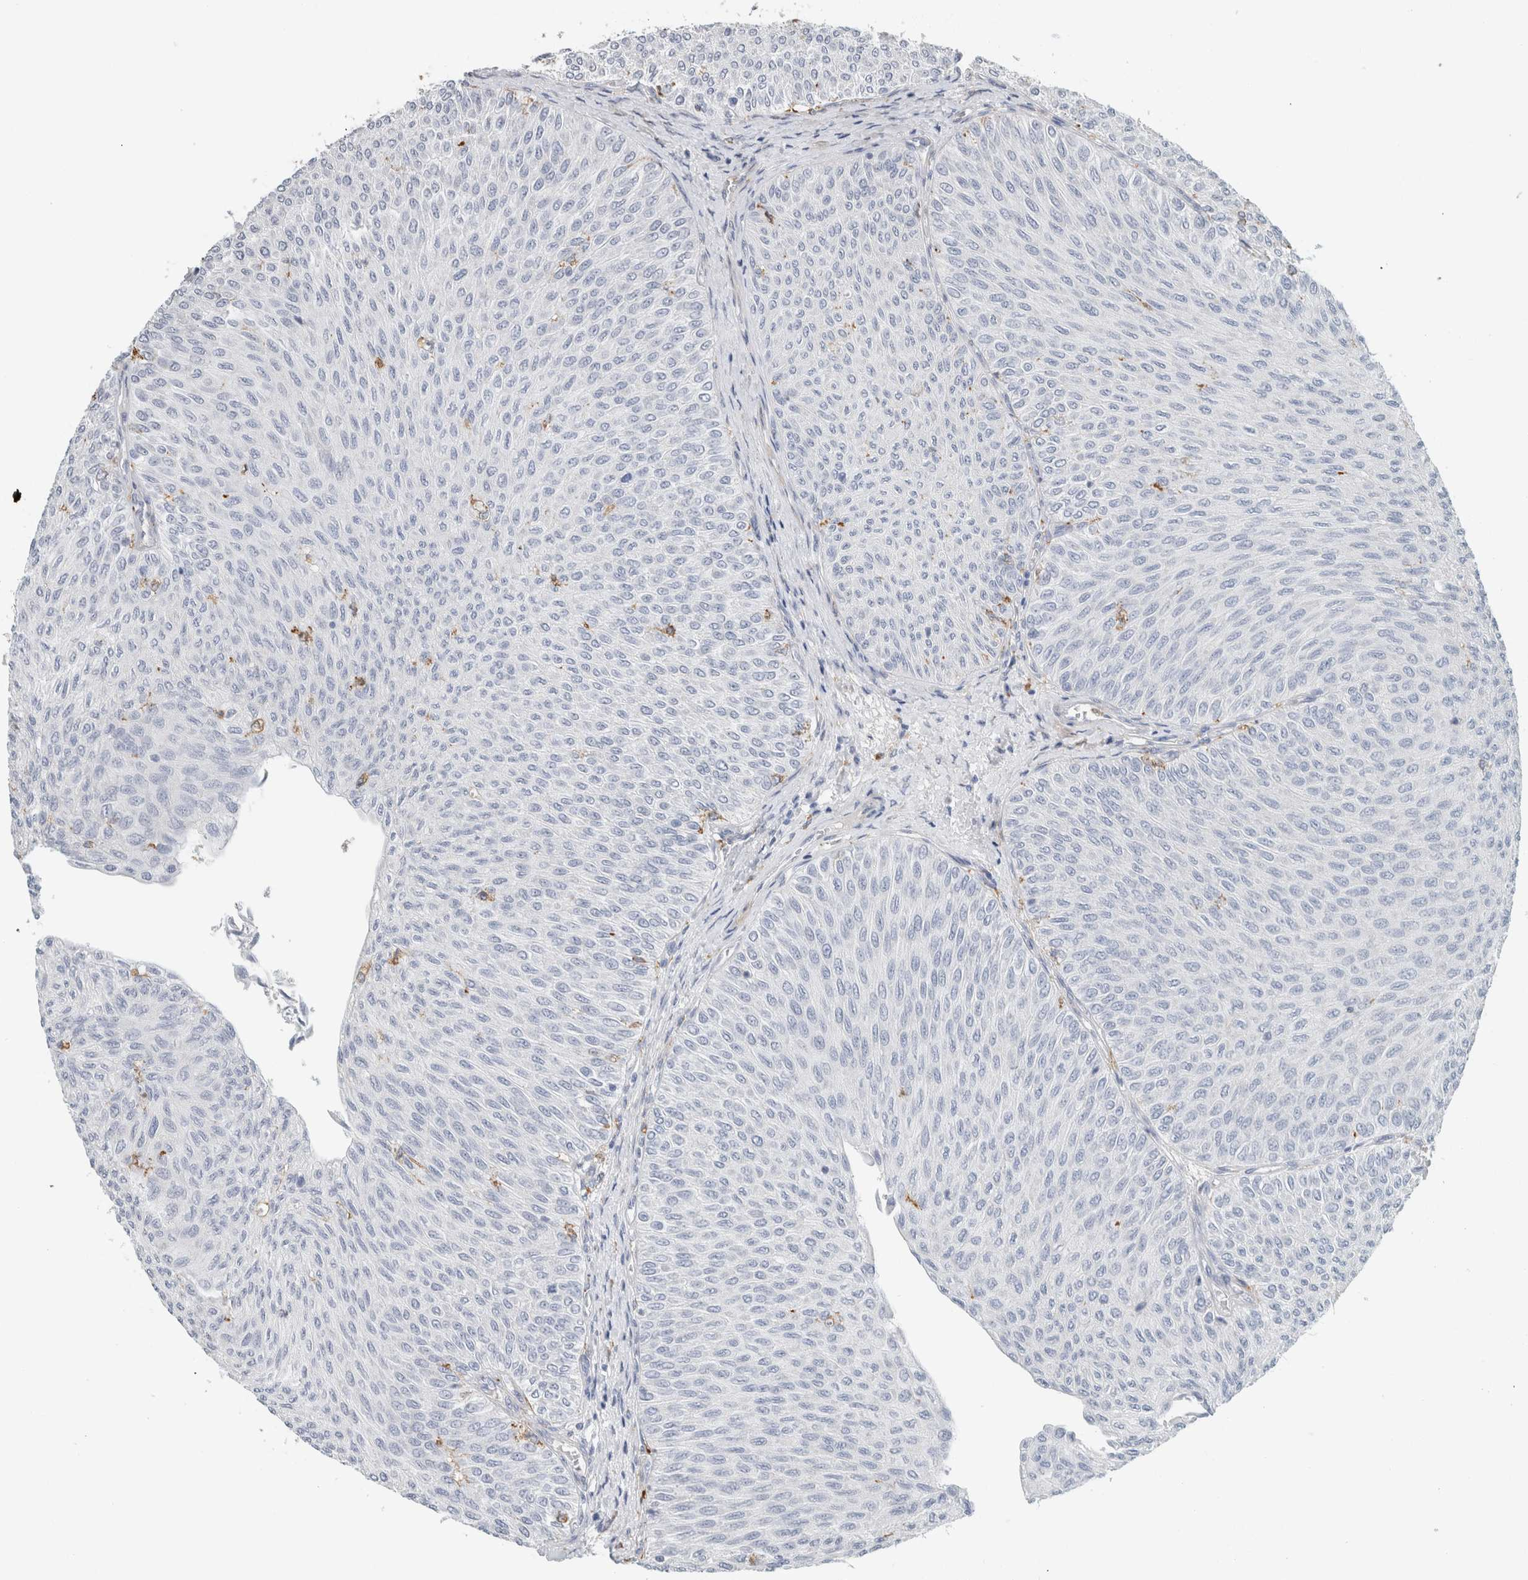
{"staining": {"intensity": "negative", "quantity": "none", "location": "none"}, "tissue": "urothelial cancer", "cell_type": "Tumor cells", "image_type": "cancer", "snomed": [{"axis": "morphology", "description": "Urothelial carcinoma, Low grade"}, {"axis": "topography", "description": "Urinary bladder"}], "caption": "The micrograph displays no significant positivity in tumor cells of urothelial cancer.", "gene": "LY86", "patient": {"sex": "male", "age": 78}}